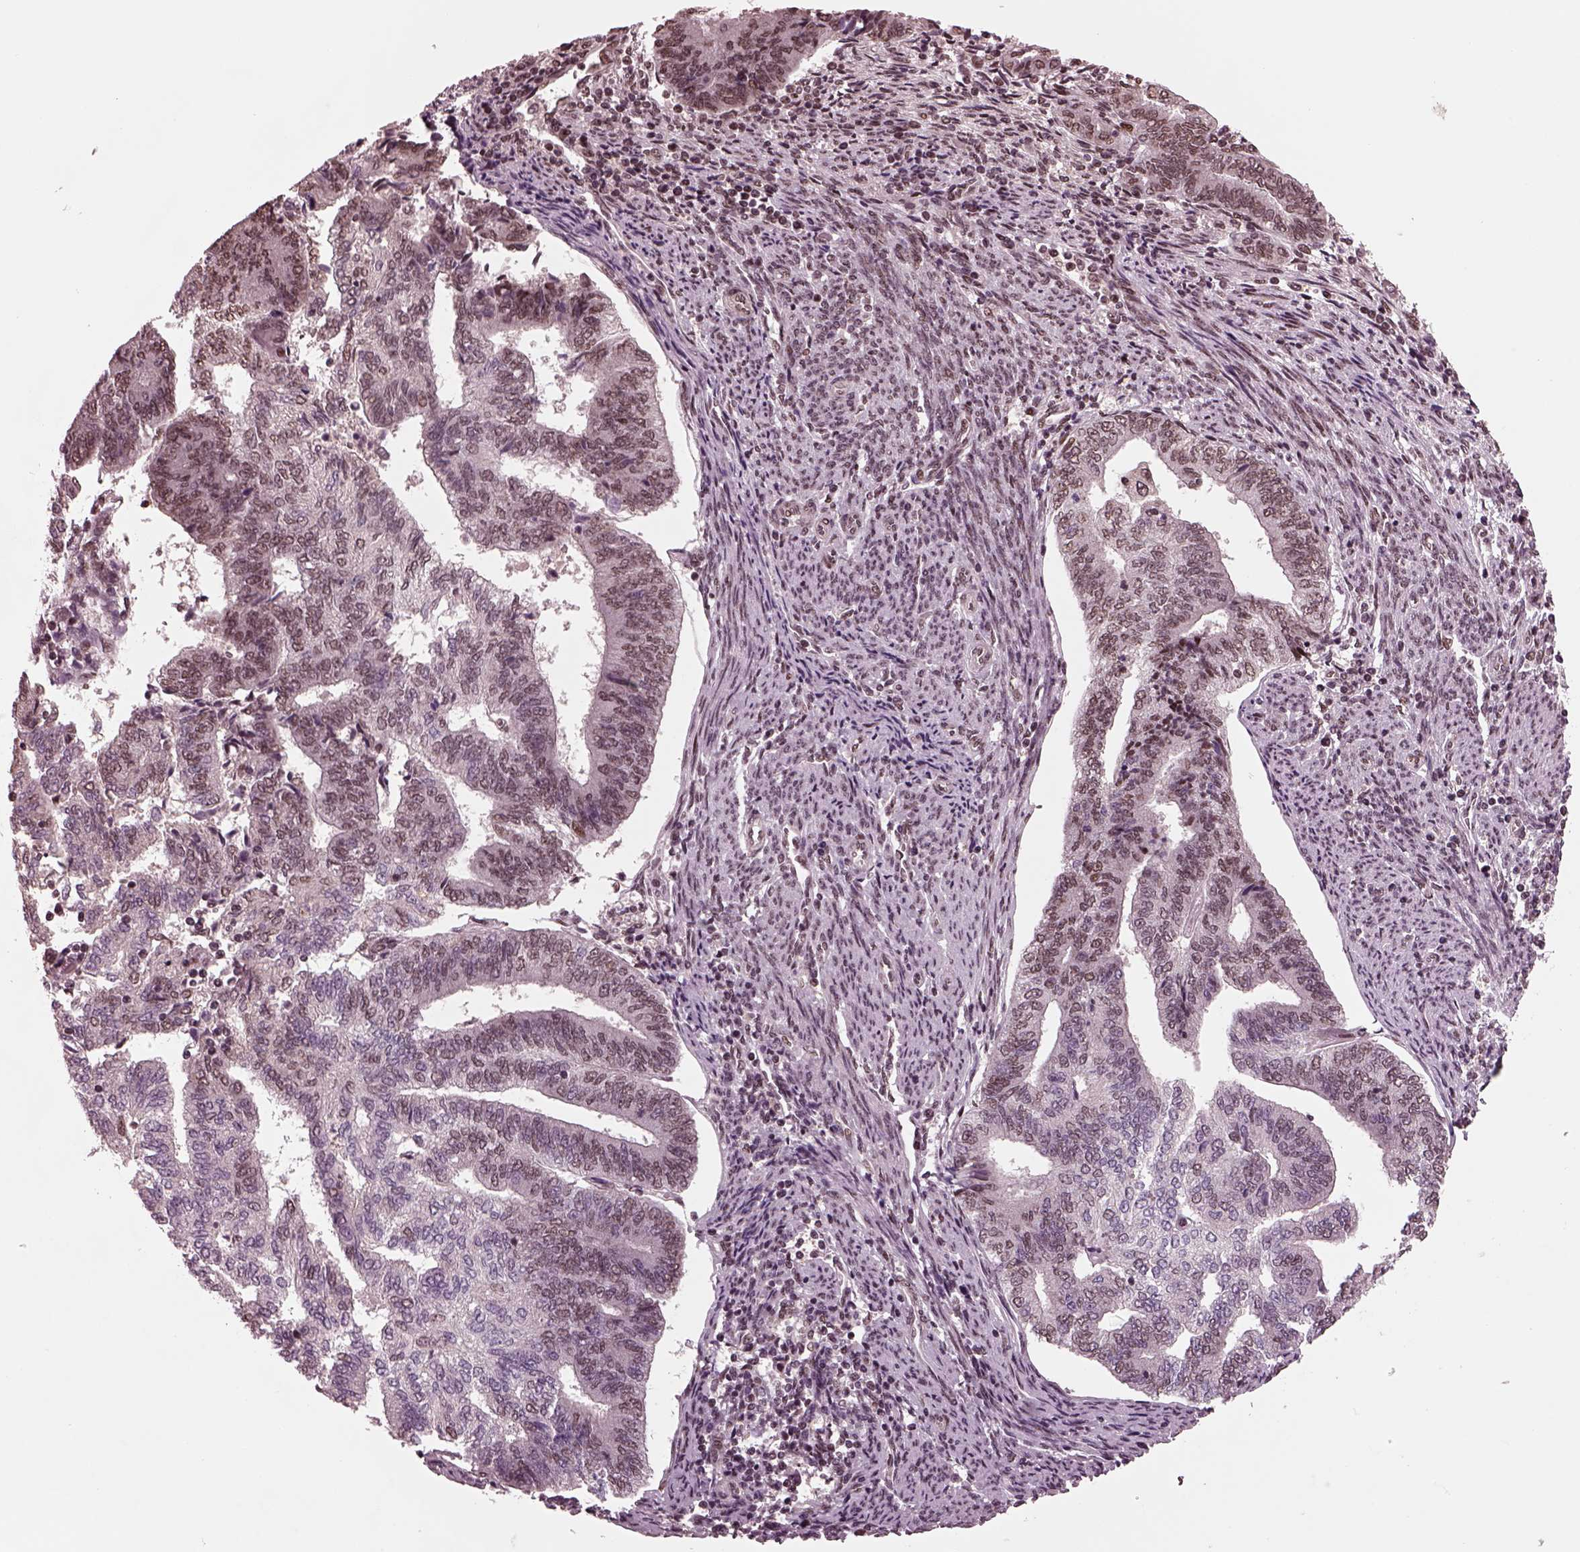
{"staining": {"intensity": "weak", "quantity": "25%-75%", "location": "nuclear"}, "tissue": "endometrial cancer", "cell_type": "Tumor cells", "image_type": "cancer", "snomed": [{"axis": "morphology", "description": "Adenocarcinoma, NOS"}, {"axis": "topography", "description": "Endometrium"}], "caption": "Immunohistochemical staining of human endometrial cancer (adenocarcinoma) exhibits low levels of weak nuclear positivity in about 25%-75% of tumor cells.", "gene": "NAP1L5", "patient": {"sex": "female", "age": 65}}